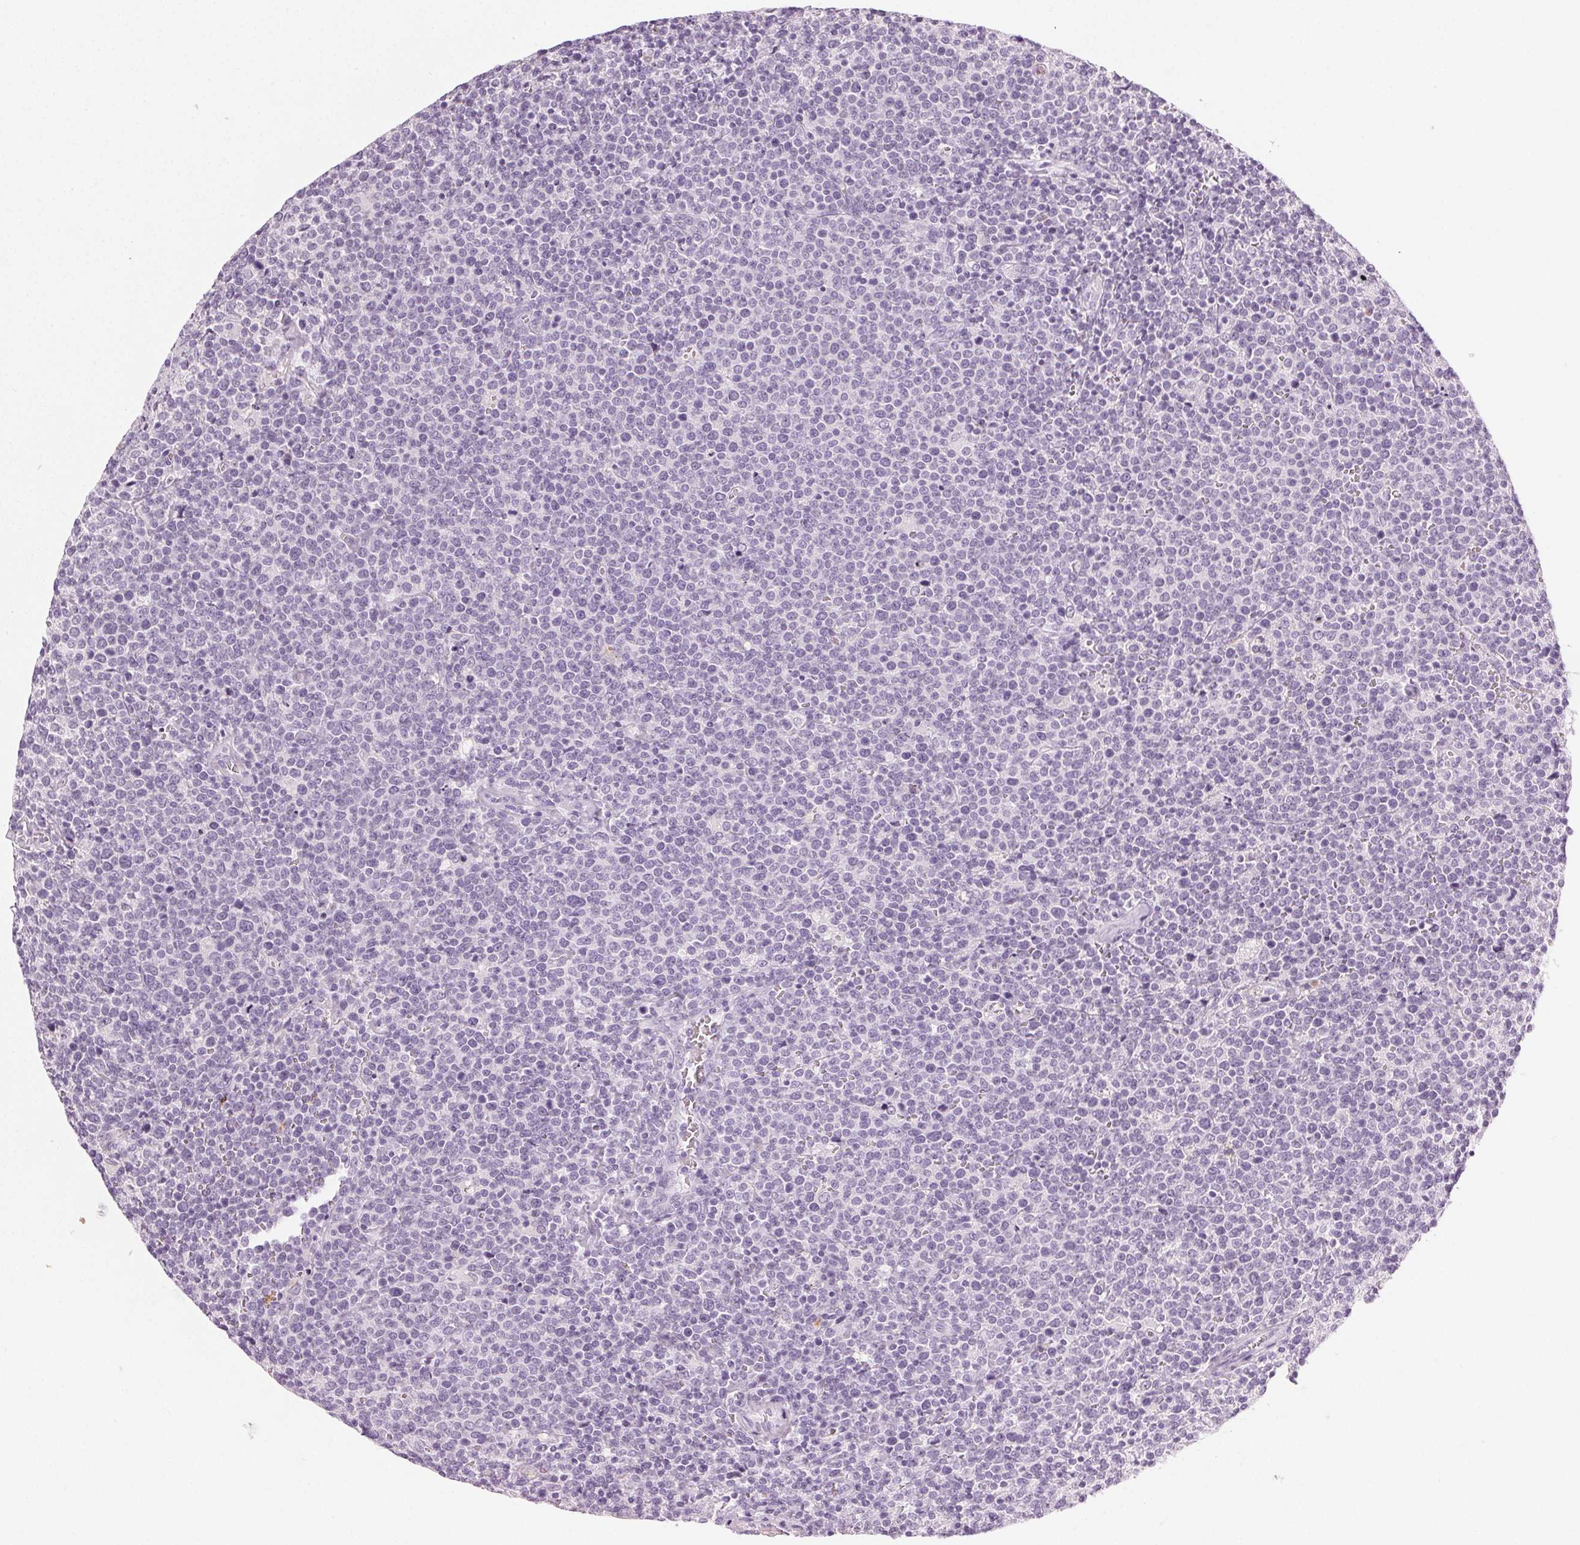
{"staining": {"intensity": "negative", "quantity": "none", "location": "none"}, "tissue": "lymphoma", "cell_type": "Tumor cells", "image_type": "cancer", "snomed": [{"axis": "morphology", "description": "Malignant lymphoma, non-Hodgkin's type, High grade"}, {"axis": "topography", "description": "Lymph node"}], "caption": "Tumor cells are negative for protein expression in human malignant lymphoma, non-Hodgkin's type (high-grade). (DAB (3,3'-diaminobenzidine) immunohistochemistry, high magnification).", "gene": "MPO", "patient": {"sex": "male", "age": 61}}